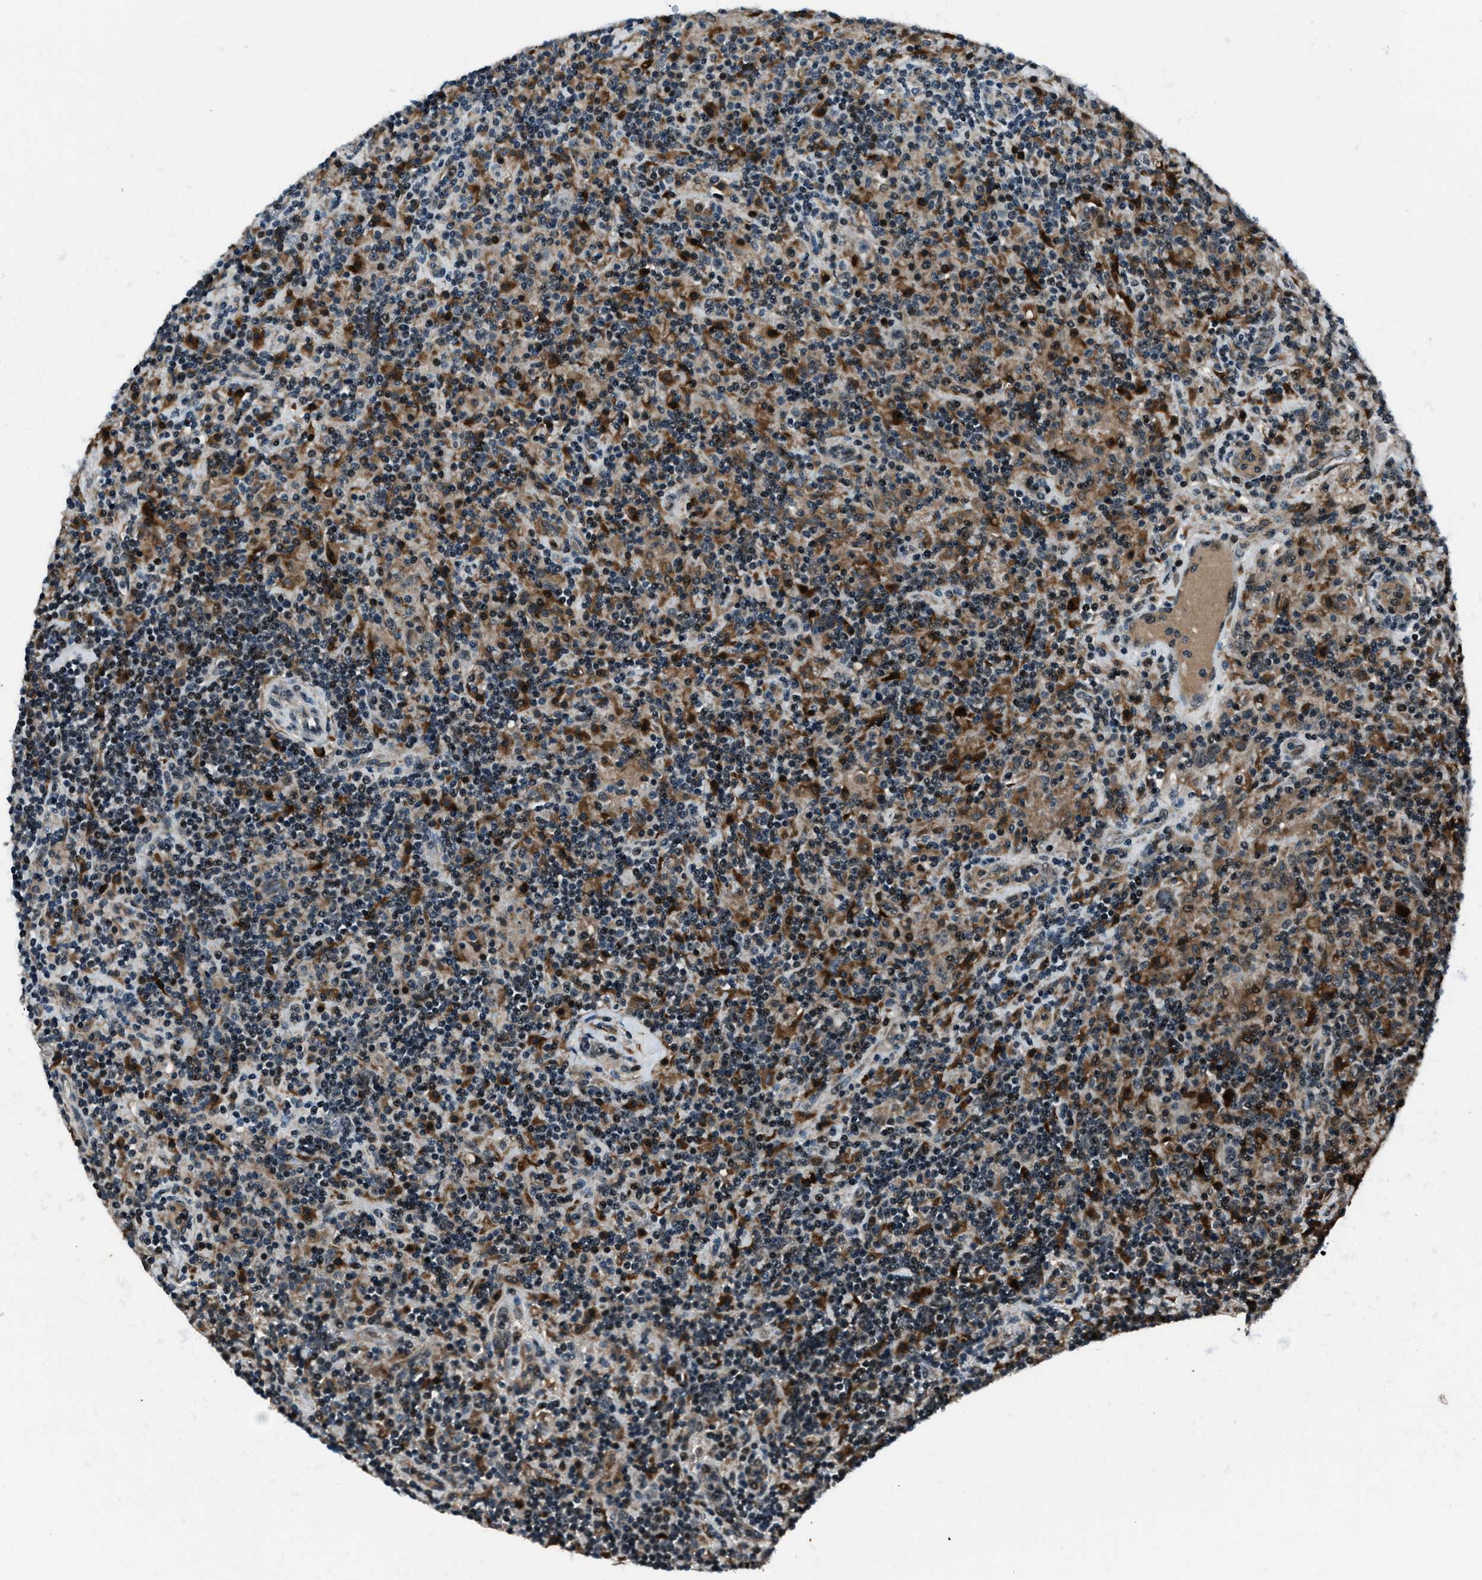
{"staining": {"intensity": "strong", "quantity": "25%-75%", "location": "cytoplasmic/membranous,nuclear"}, "tissue": "lymphoma", "cell_type": "Tumor cells", "image_type": "cancer", "snomed": [{"axis": "morphology", "description": "Hodgkin's disease, NOS"}, {"axis": "topography", "description": "Lymph node"}], "caption": "This histopathology image displays immunohistochemistry staining of human Hodgkin's disease, with high strong cytoplasmic/membranous and nuclear staining in about 25%-75% of tumor cells.", "gene": "ACTL9", "patient": {"sex": "male", "age": 70}}